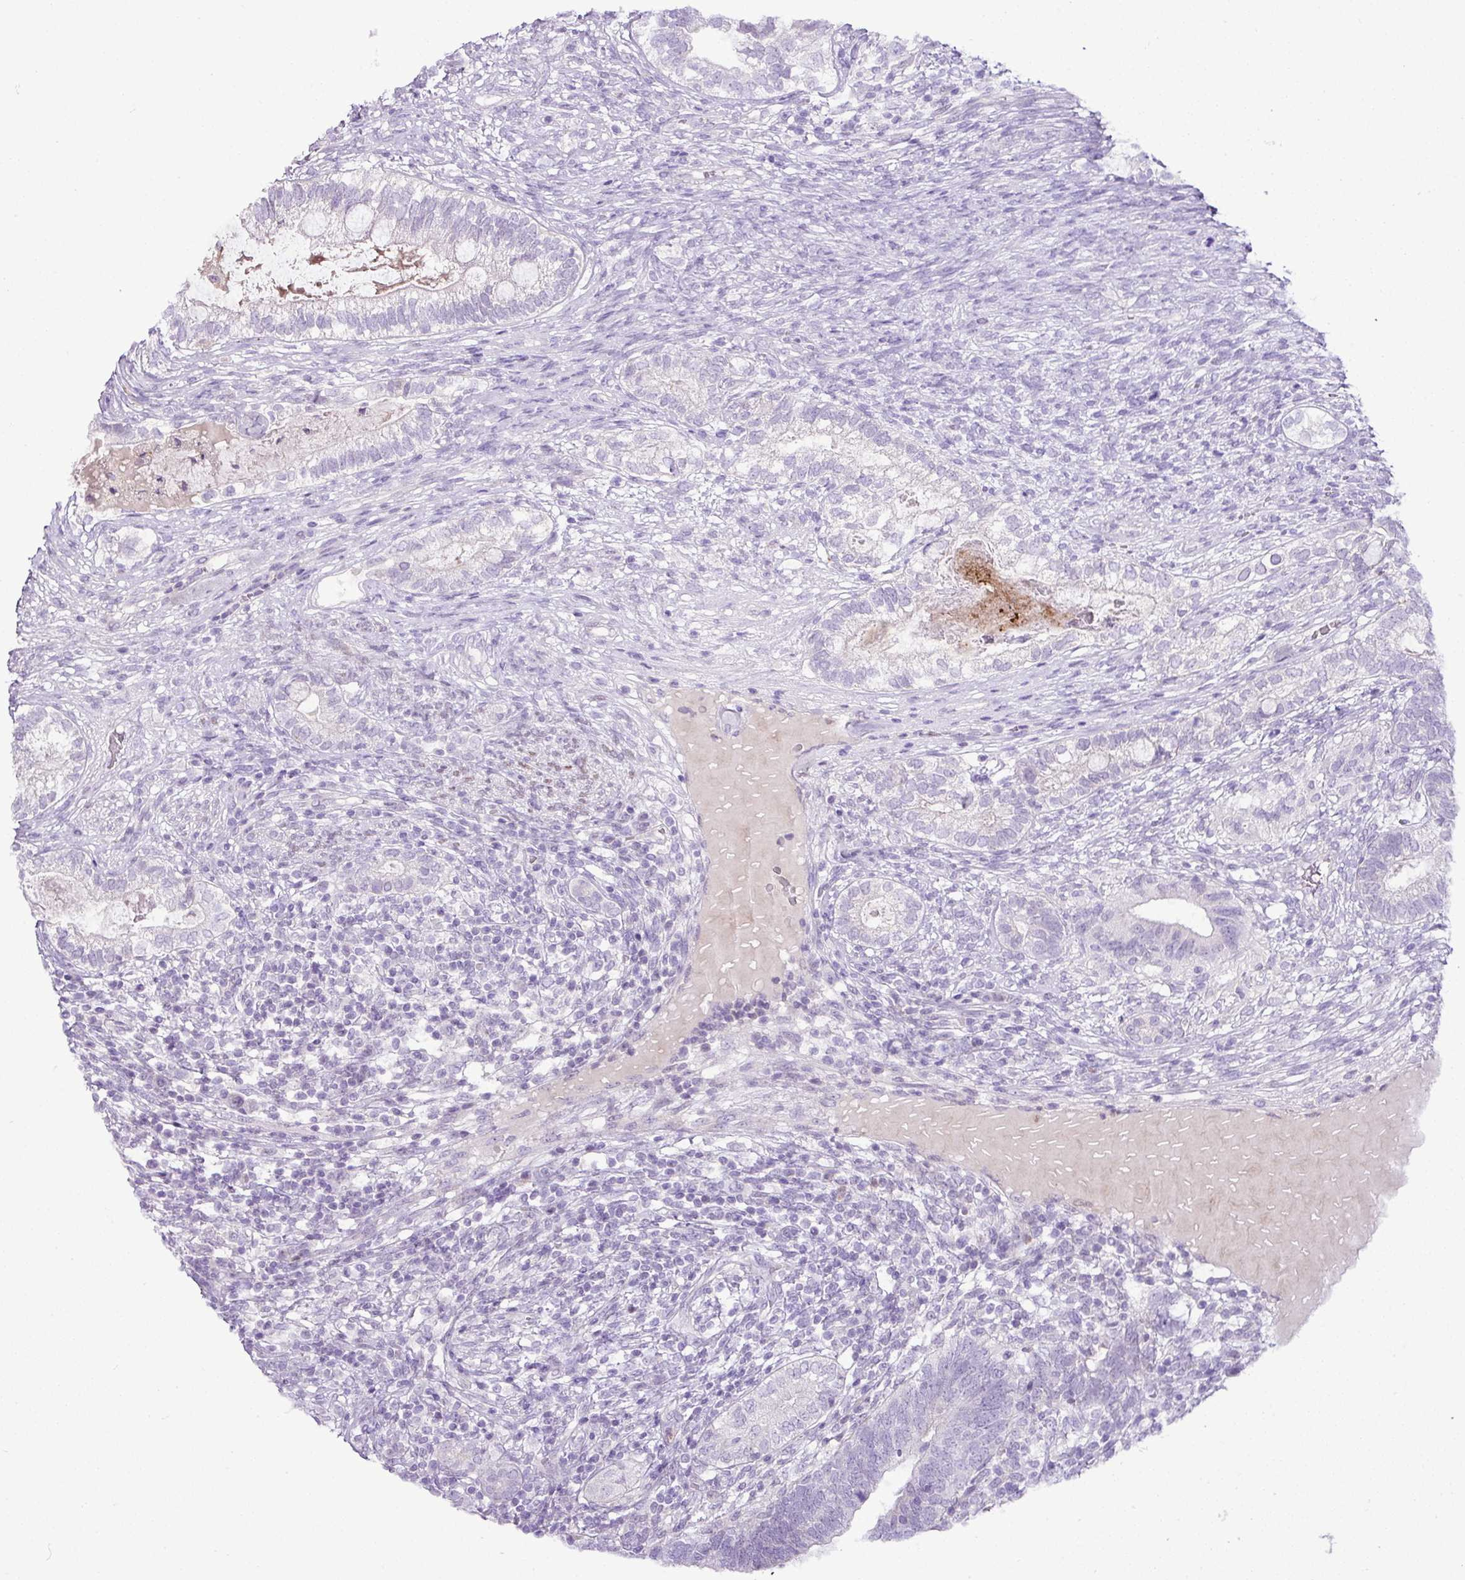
{"staining": {"intensity": "negative", "quantity": "none", "location": "none"}, "tissue": "testis cancer", "cell_type": "Tumor cells", "image_type": "cancer", "snomed": [{"axis": "morphology", "description": "Seminoma, NOS"}, {"axis": "morphology", "description": "Carcinoma, Embryonal, NOS"}, {"axis": "topography", "description": "Testis"}], "caption": "Tumor cells show no significant protein staining in testis cancer.", "gene": "ESR1", "patient": {"sex": "male", "age": 41}}